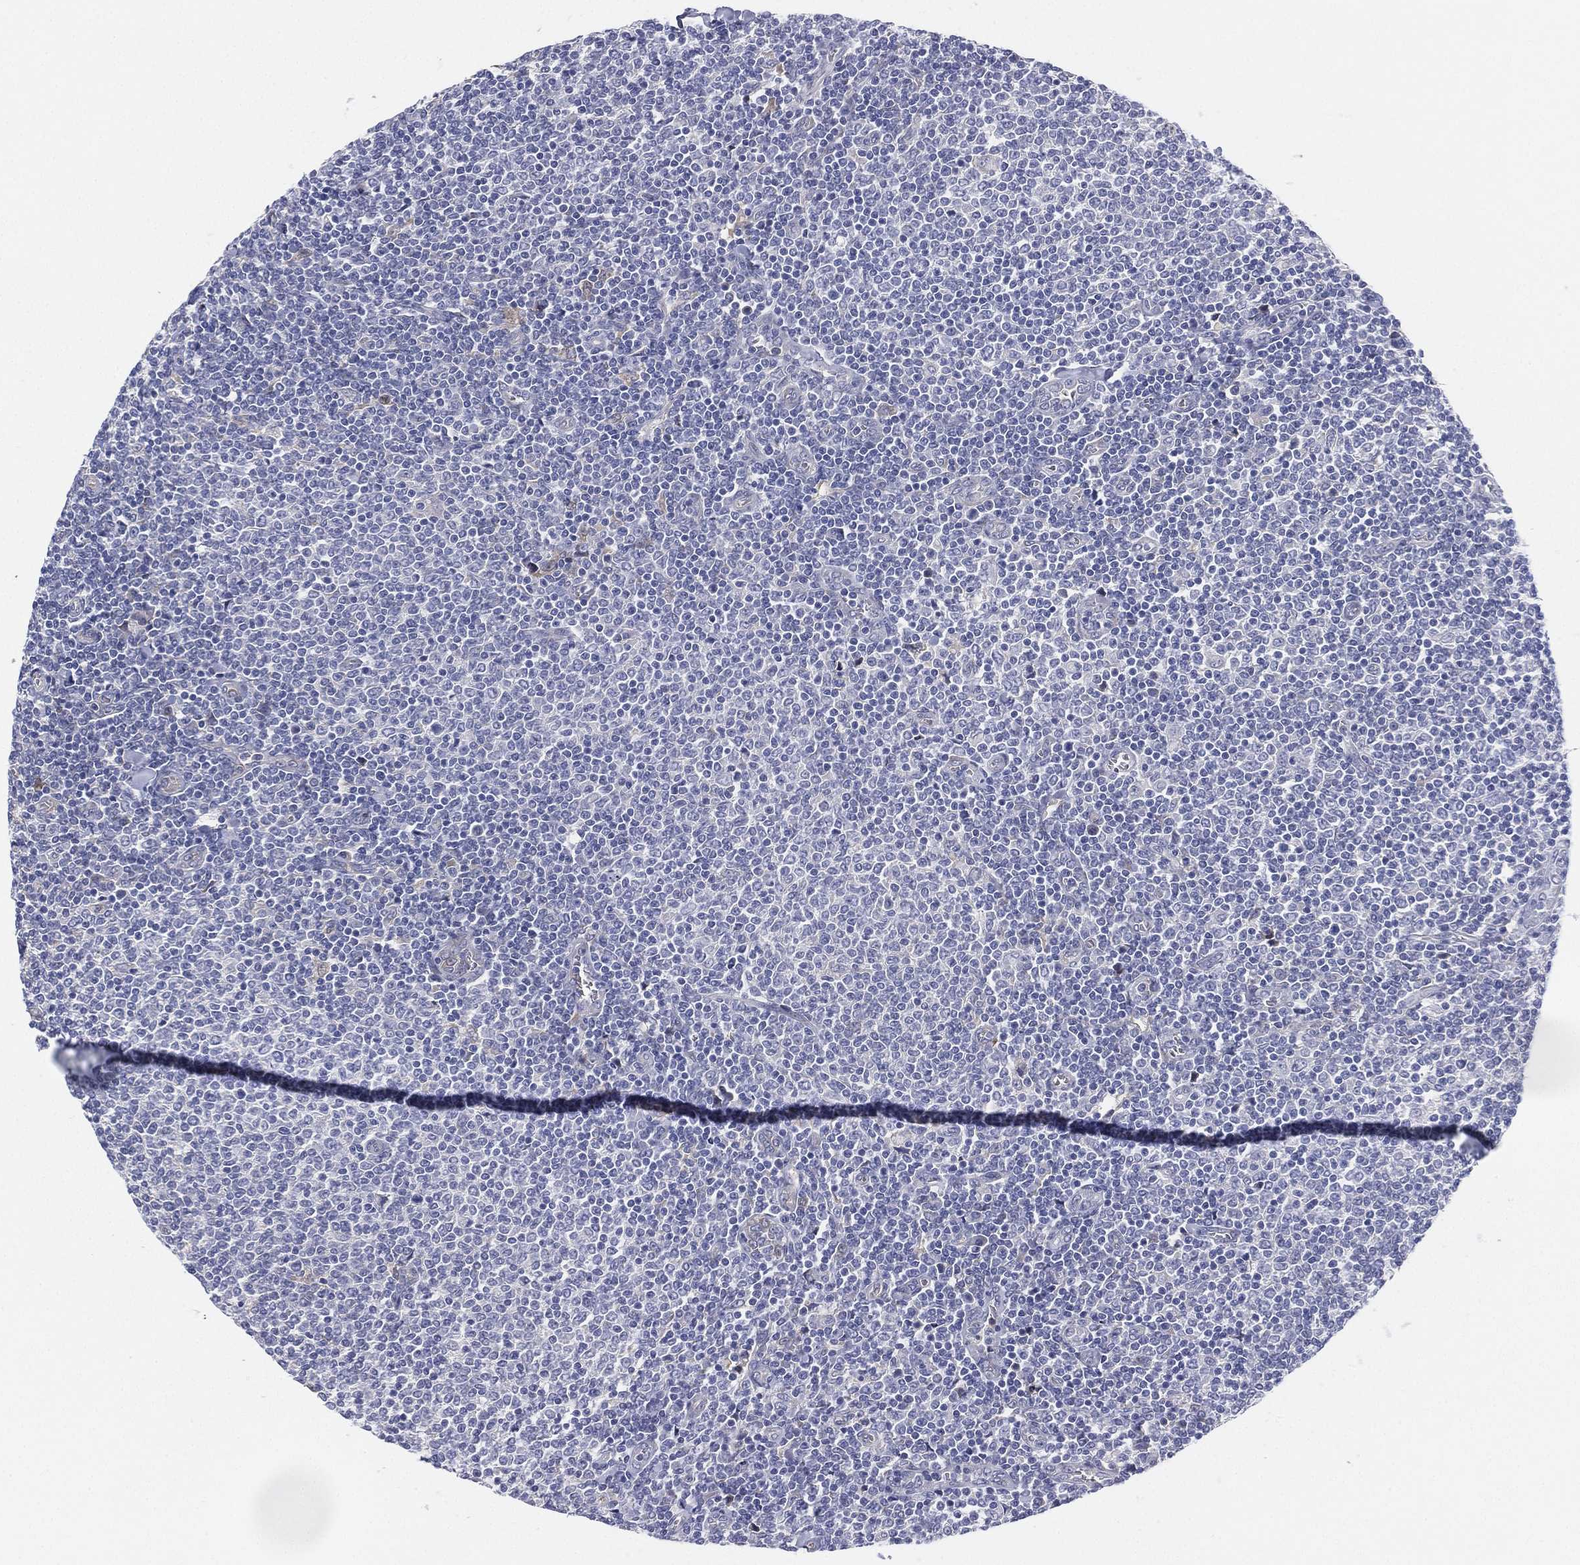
{"staining": {"intensity": "weak", "quantity": "<25%", "location": "cytoplasmic/membranous"}, "tissue": "lymphoma", "cell_type": "Tumor cells", "image_type": "cancer", "snomed": [{"axis": "morphology", "description": "Malignant lymphoma, non-Hodgkin's type, Low grade"}, {"axis": "topography", "description": "Lymph node"}], "caption": "The photomicrograph demonstrates no significant staining in tumor cells of lymphoma.", "gene": "MLF1", "patient": {"sex": "male", "age": 52}}